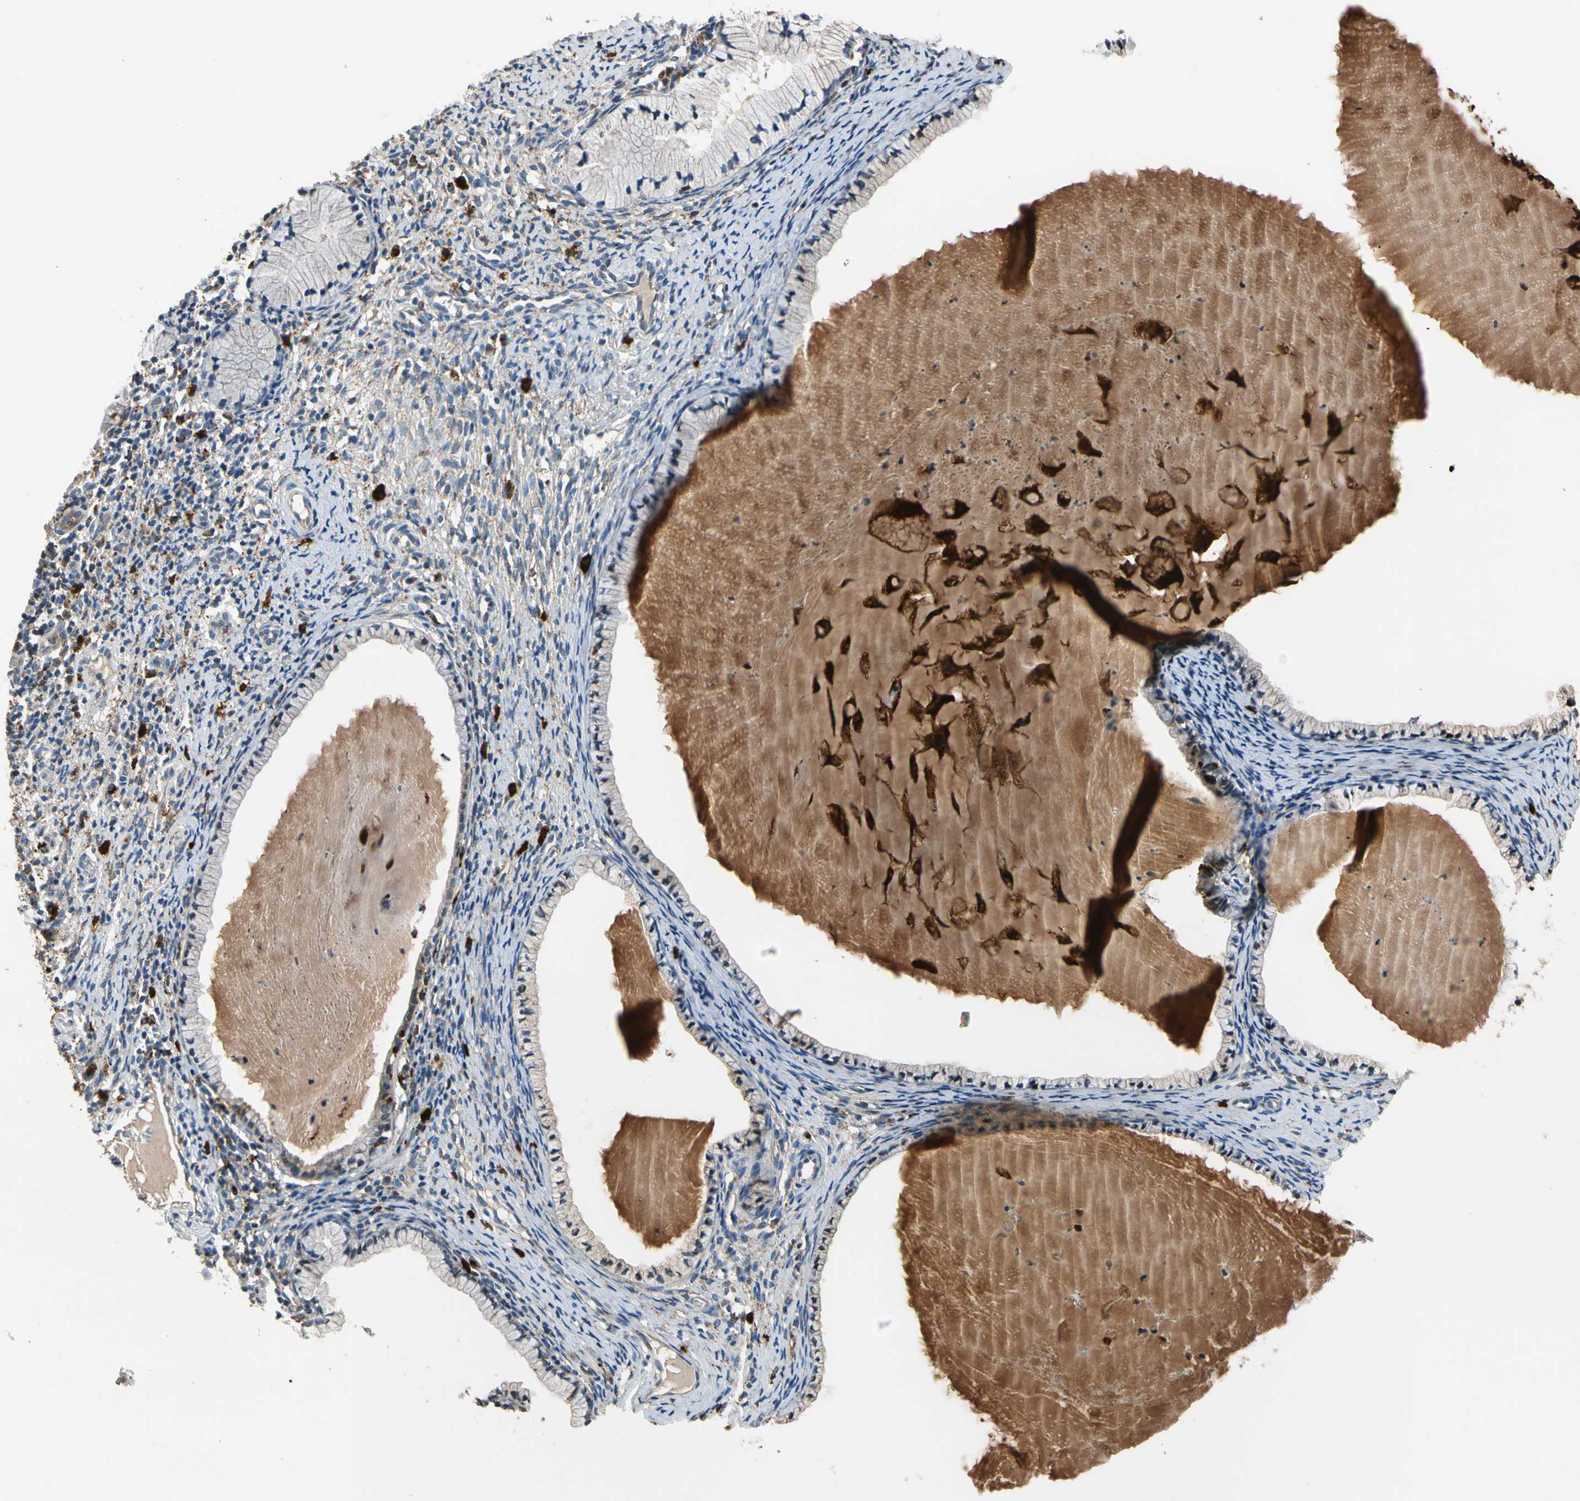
{"staining": {"intensity": "negative", "quantity": "none", "location": "none"}, "tissue": "cervix", "cell_type": "Glandular cells", "image_type": "normal", "snomed": [{"axis": "morphology", "description": "Normal tissue, NOS"}, {"axis": "topography", "description": "Cervix"}], "caption": "The micrograph demonstrates no staining of glandular cells in normal cervix.", "gene": "GM2A", "patient": {"sex": "female", "age": 70}}